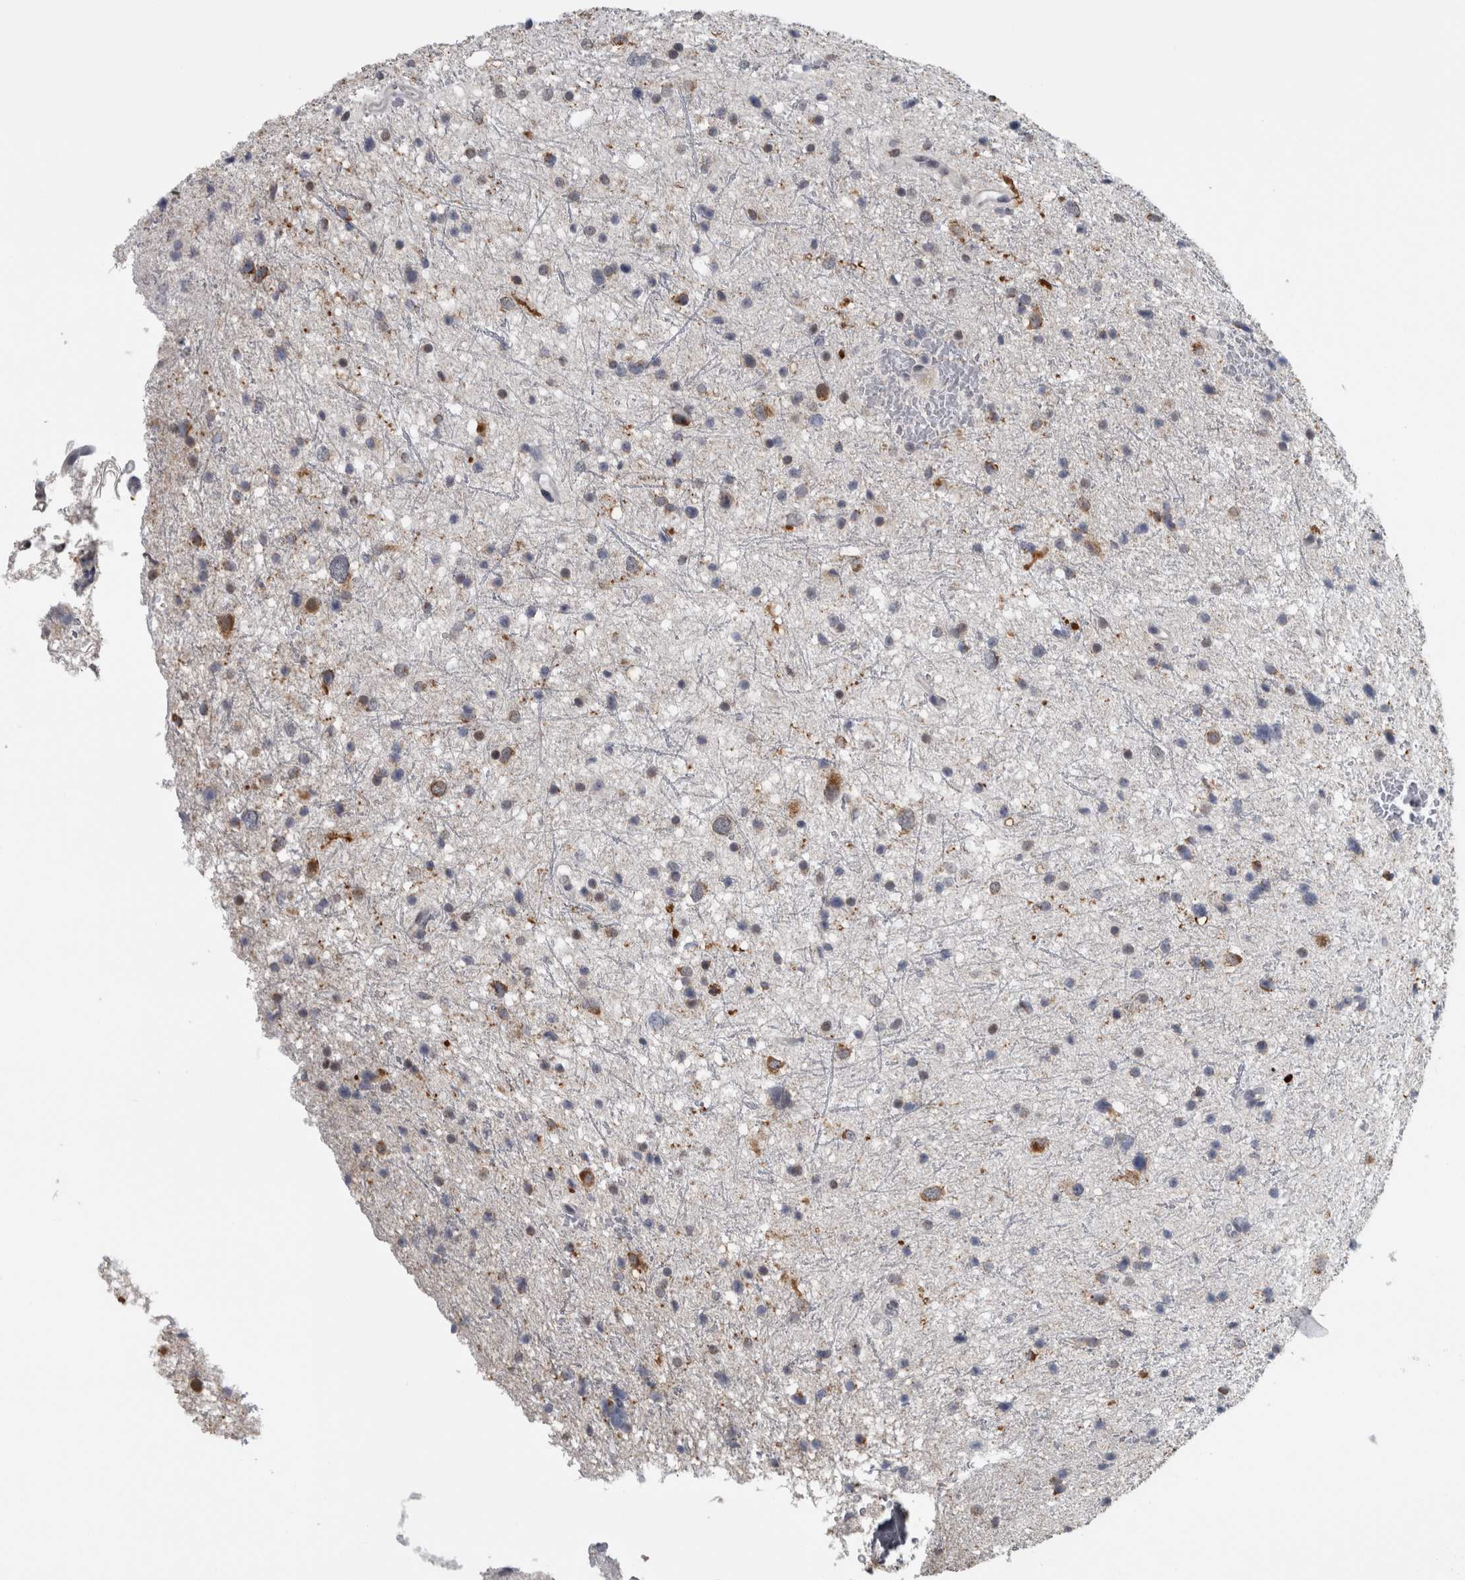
{"staining": {"intensity": "moderate", "quantity": "<25%", "location": "cytoplasmic/membranous"}, "tissue": "glioma", "cell_type": "Tumor cells", "image_type": "cancer", "snomed": [{"axis": "morphology", "description": "Glioma, malignant, Low grade"}, {"axis": "topography", "description": "Brain"}], "caption": "Glioma tissue reveals moderate cytoplasmic/membranous staining in about <25% of tumor cells, visualized by immunohistochemistry.", "gene": "OR2K2", "patient": {"sex": "female", "age": 37}}